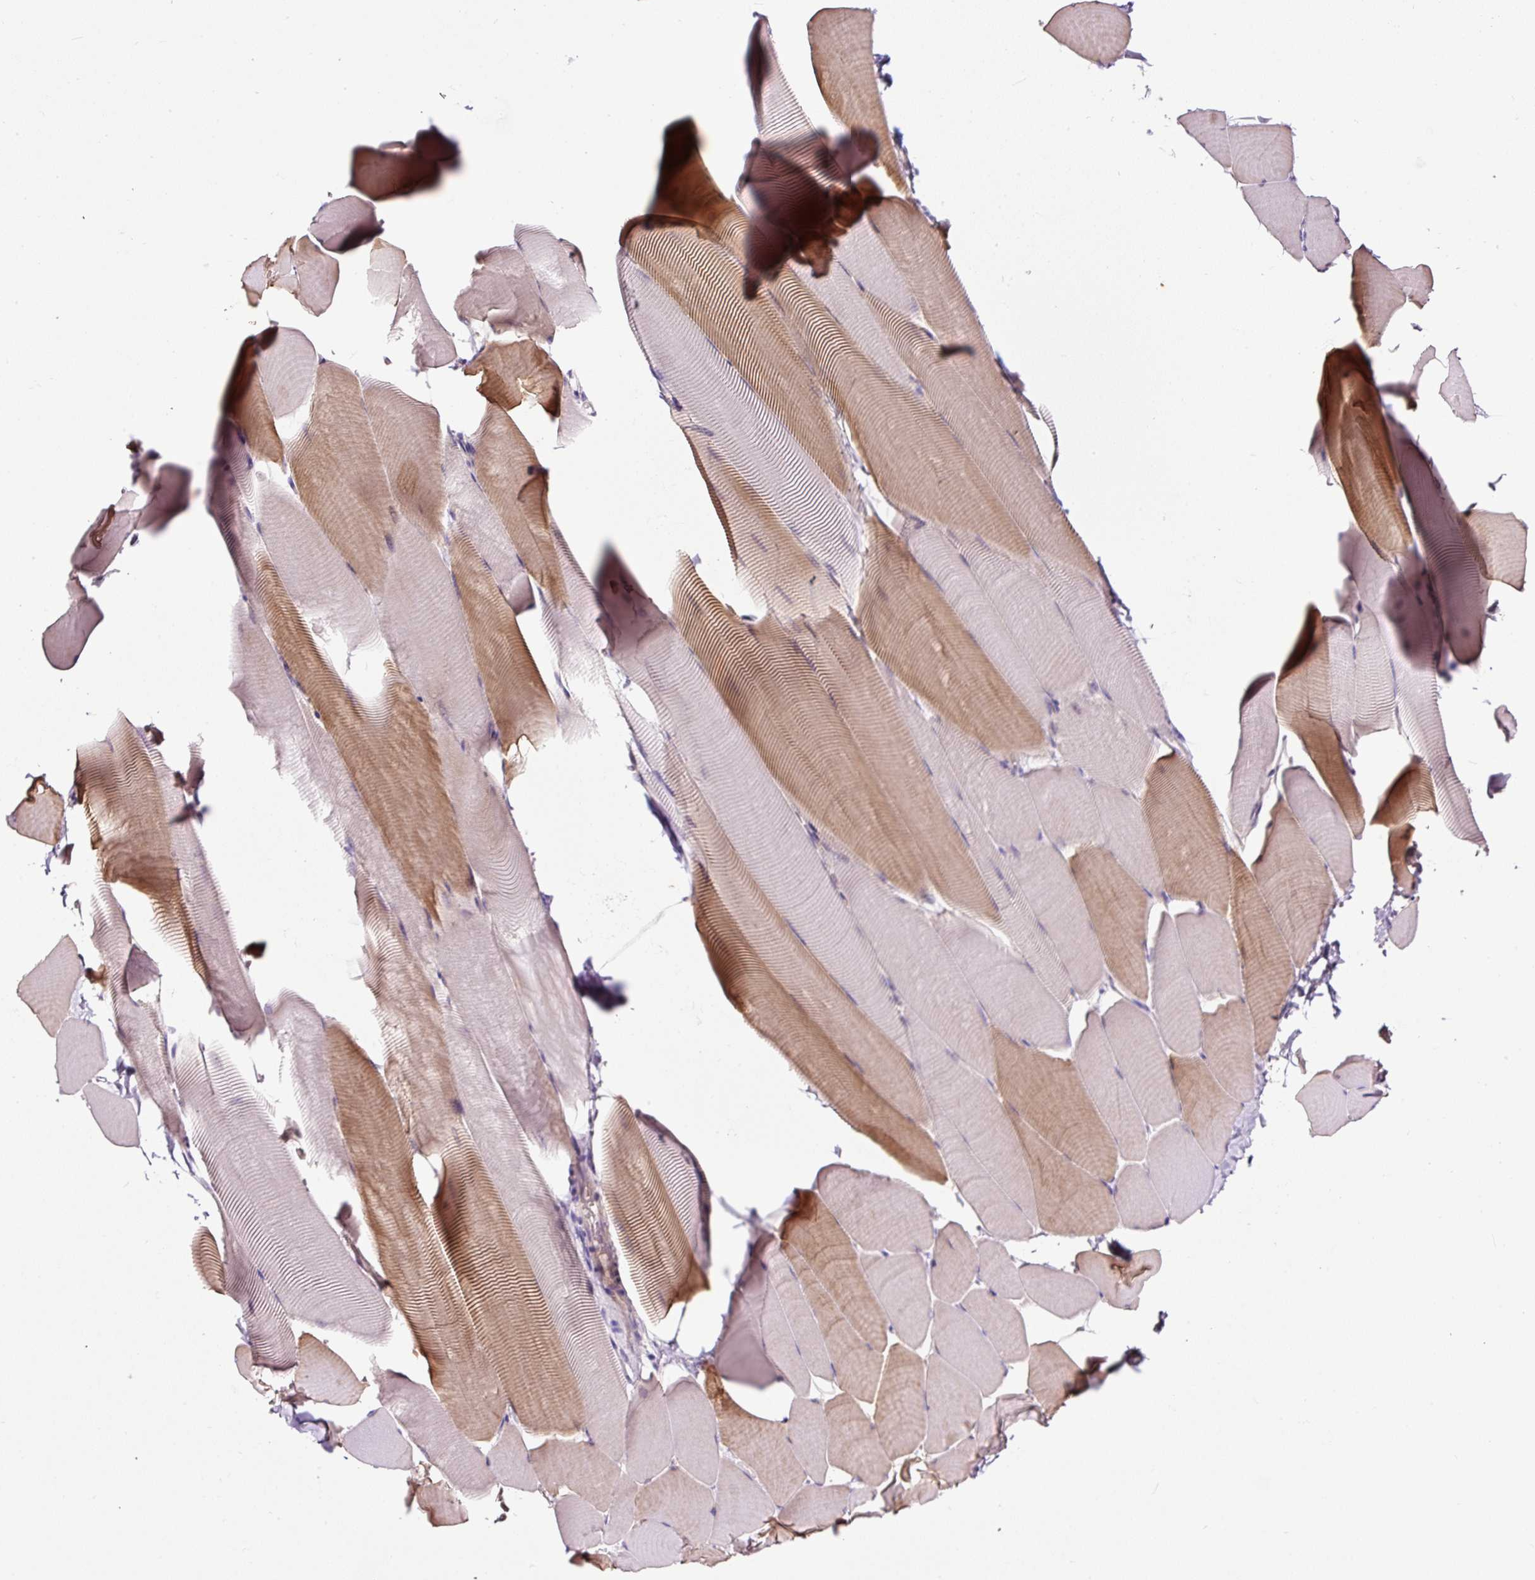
{"staining": {"intensity": "weak", "quantity": "25%-75%", "location": "cytoplasmic/membranous"}, "tissue": "skeletal muscle", "cell_type": "Myocytes", "image_type": "normal", "snomed": [{"axis": "morphology", "description": "Normal tissue, NOS"}, {"axis": "topography", "description": "Skeletal muscle"}], "caption": "Brown immunohistochemical staining in normal skeletal muscle reveals weak cytoplasmic/membranous positivity in approximately 25%-75% of myocytes.", "gene": "LRRC24", "patient": {"sex": "male", "age": 25}}